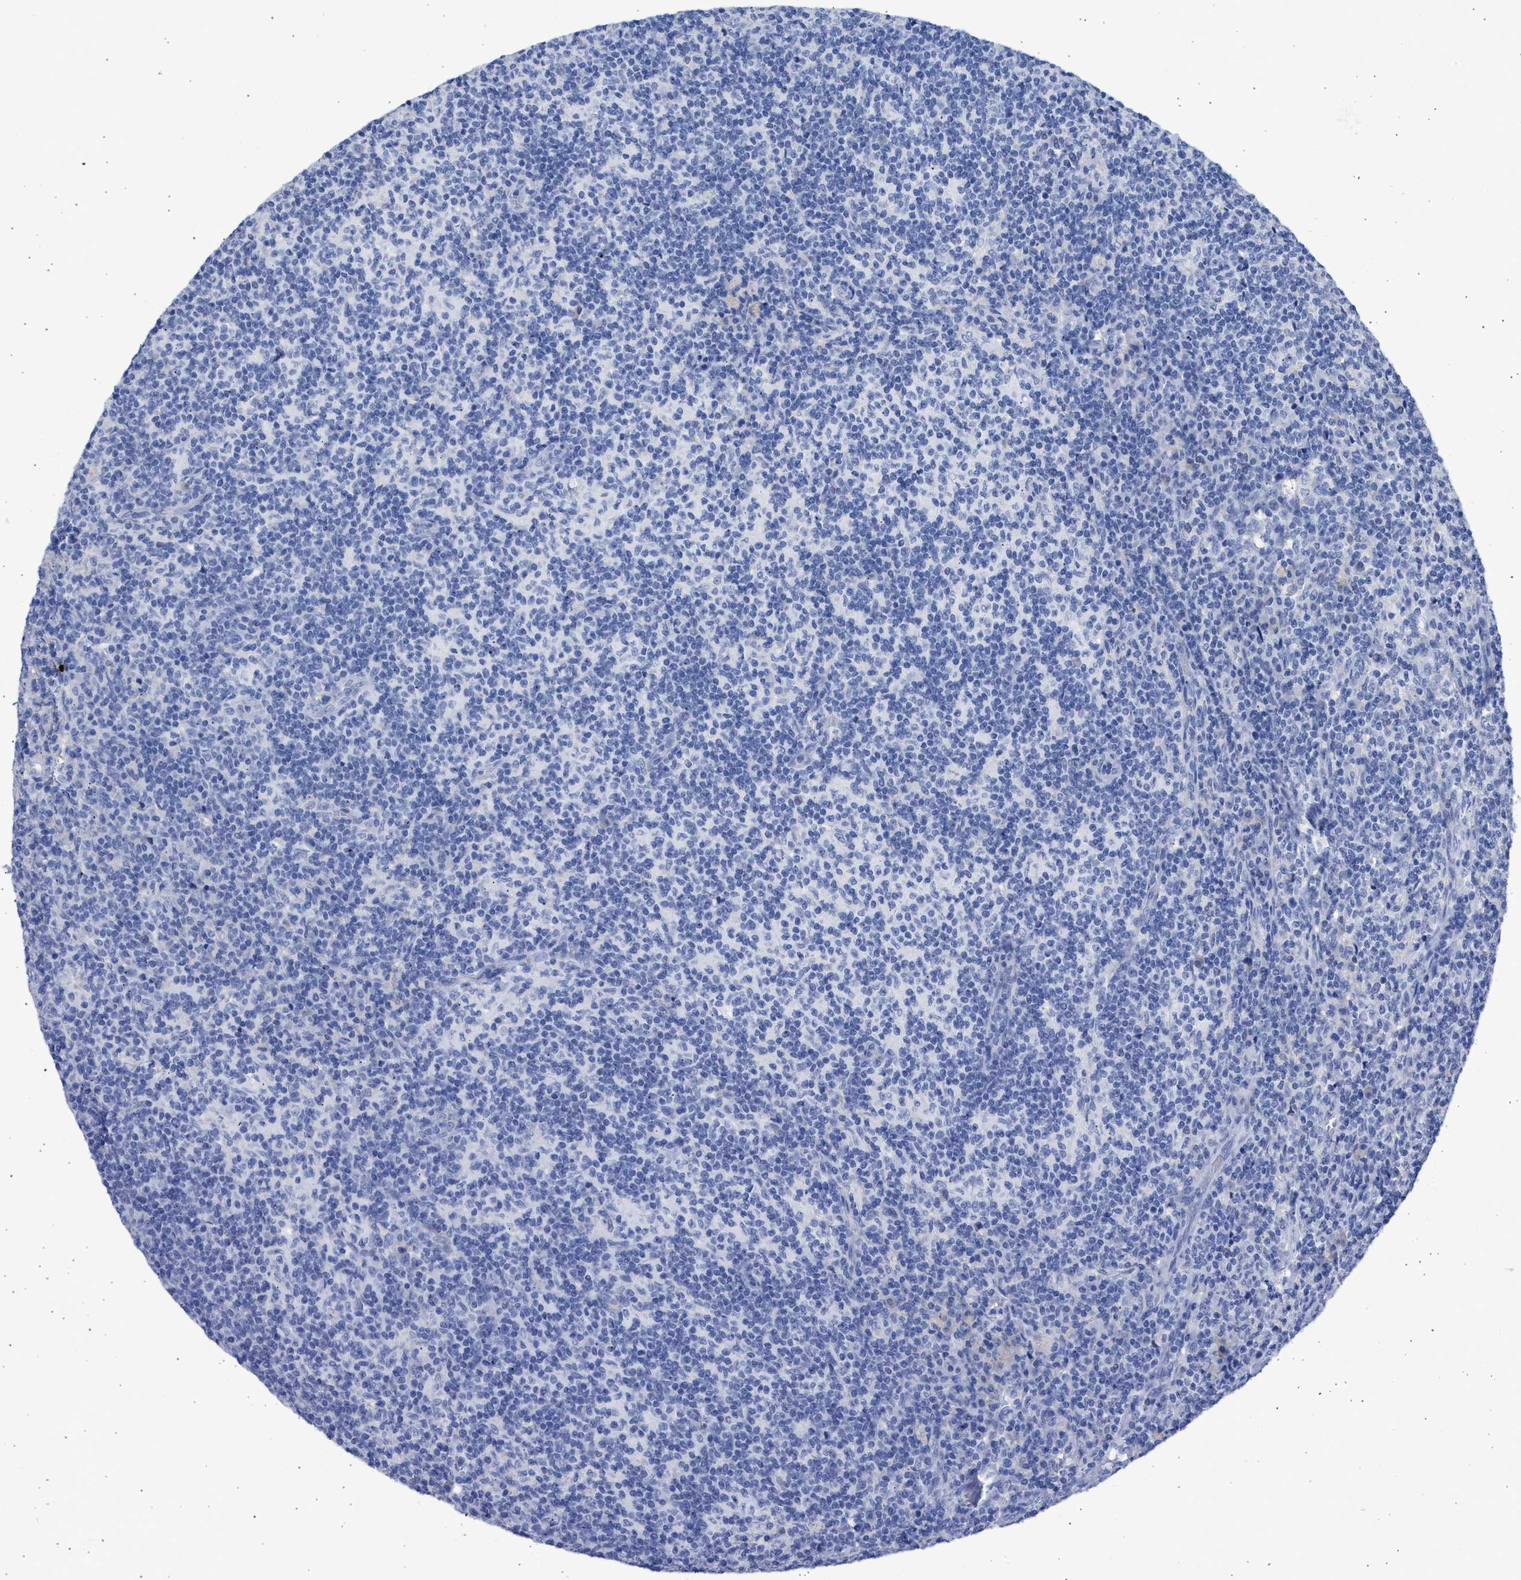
{"staining": {"intensity": "negative", "quantity": "none", "location": "none"}, "tissue": "lymph node", "cell_type": "Germinal center cells", "image_type": "normal", "snomed": [{"axis": "morphology", "description": "Normal tissue, NOS"}, {"axis": "morphology", "description": "Inflammation, NOS"}, {"axis": "topography", "description": "Lymph node"}], "caption": "A high-resolution histopathology image shows immunohistochemistry (IHC) staining of unremarkable lymph node, which reveals no significant staining in germinal center cells.", "gene": "RSPH1", "patient": {"sex": "male", "age": 55}}